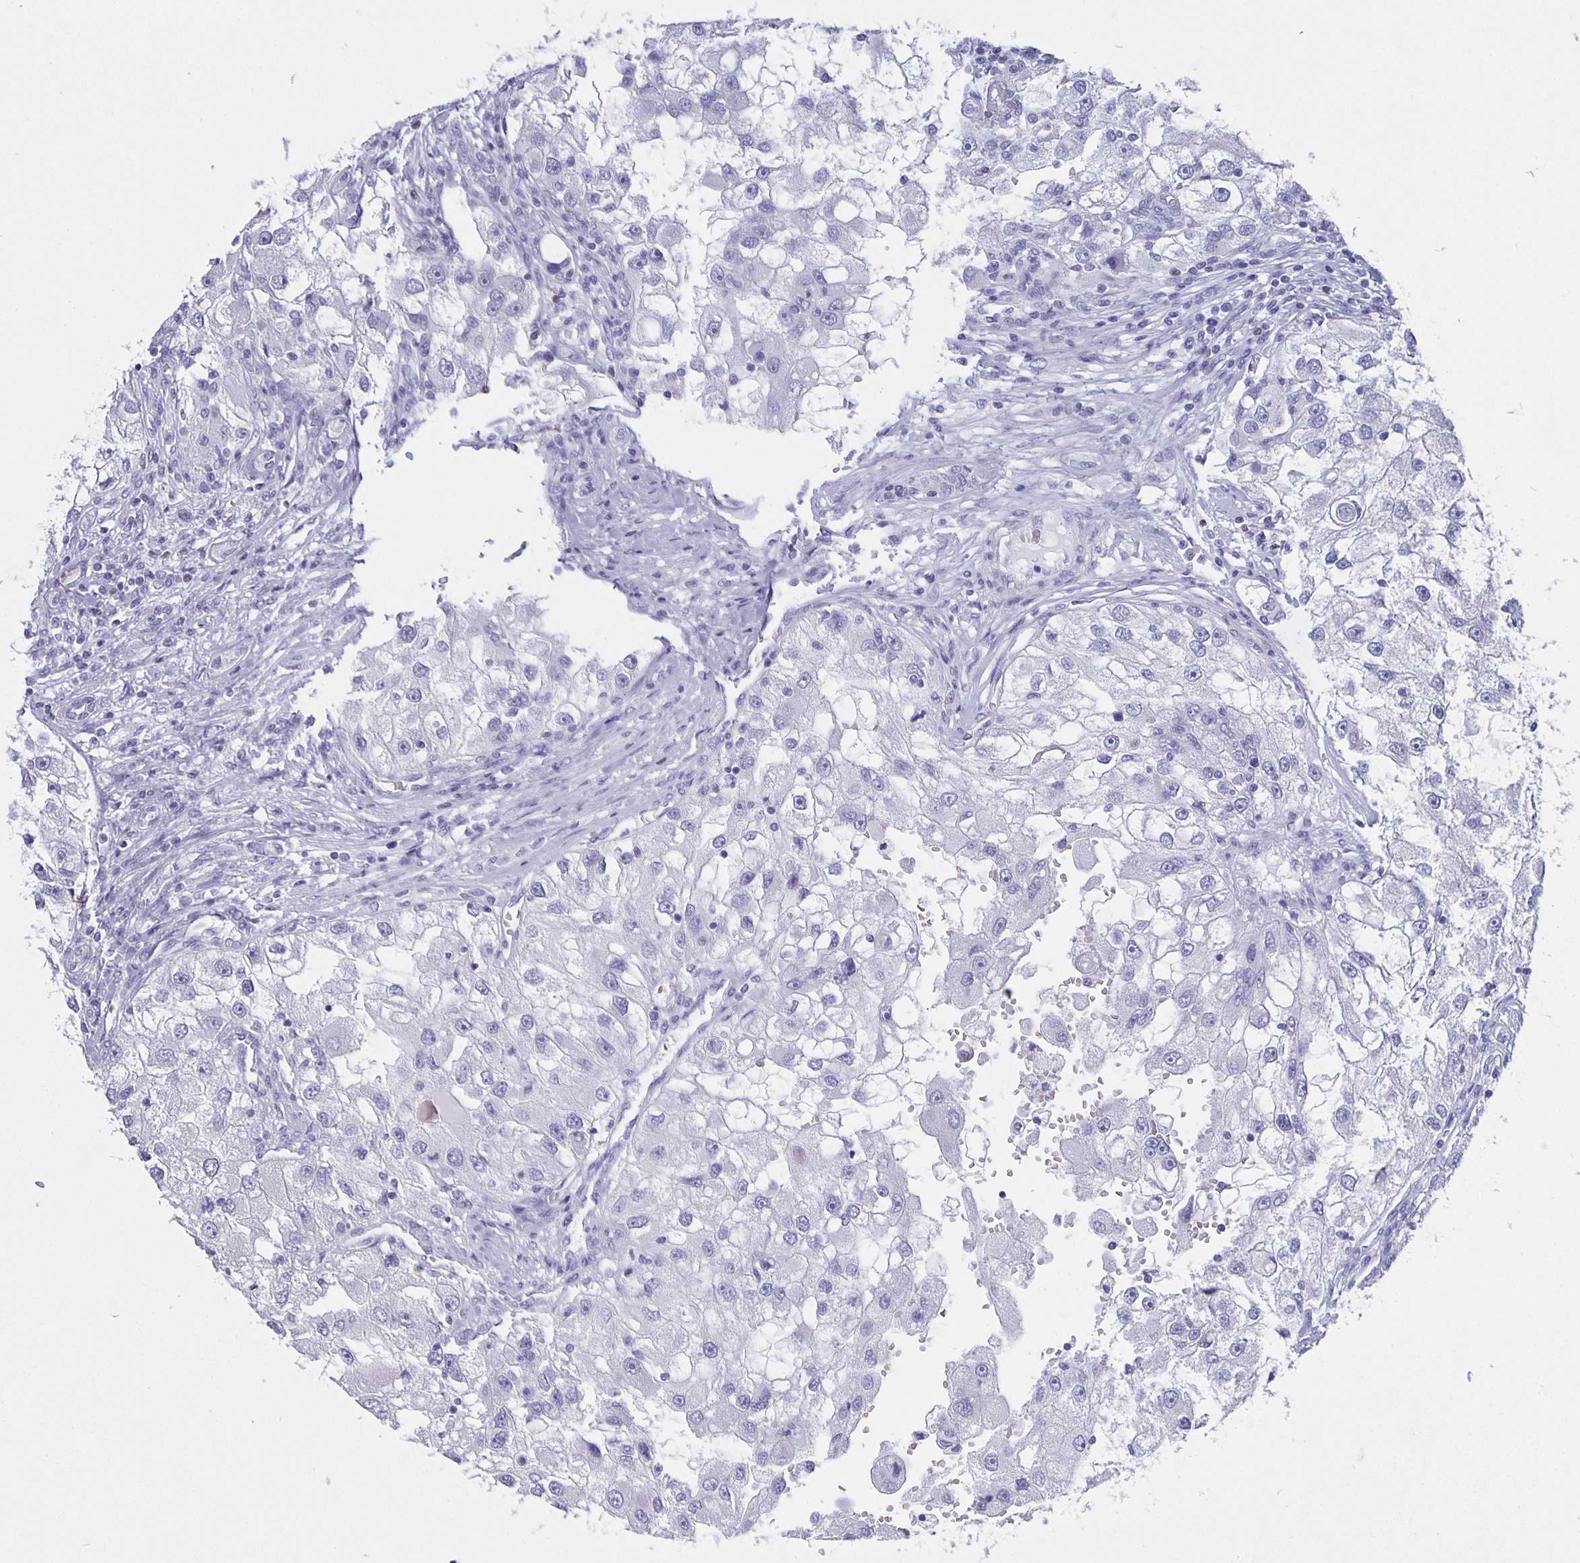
{"staining": {"intensity": "negative", "quantity": "none", "location": "none"}, "tissue": "renal cancer", "cell_type": "Tumor cells", "image_type": "cancer", "snomed": [{"axis": "morphology", "description": "Adenocarcinoma, NOS"}, {"axis": "topography", "description": "Kidney"}], "caption": "Immunohistochemistry (IHC) micrograph of neoplastic tissue: human renal adenocarcinoma stained with DAB demonstrates no significant protein staining in tumor cells.", "gene": "SATB2", "patient": {"sex": "male", "age": 63}}